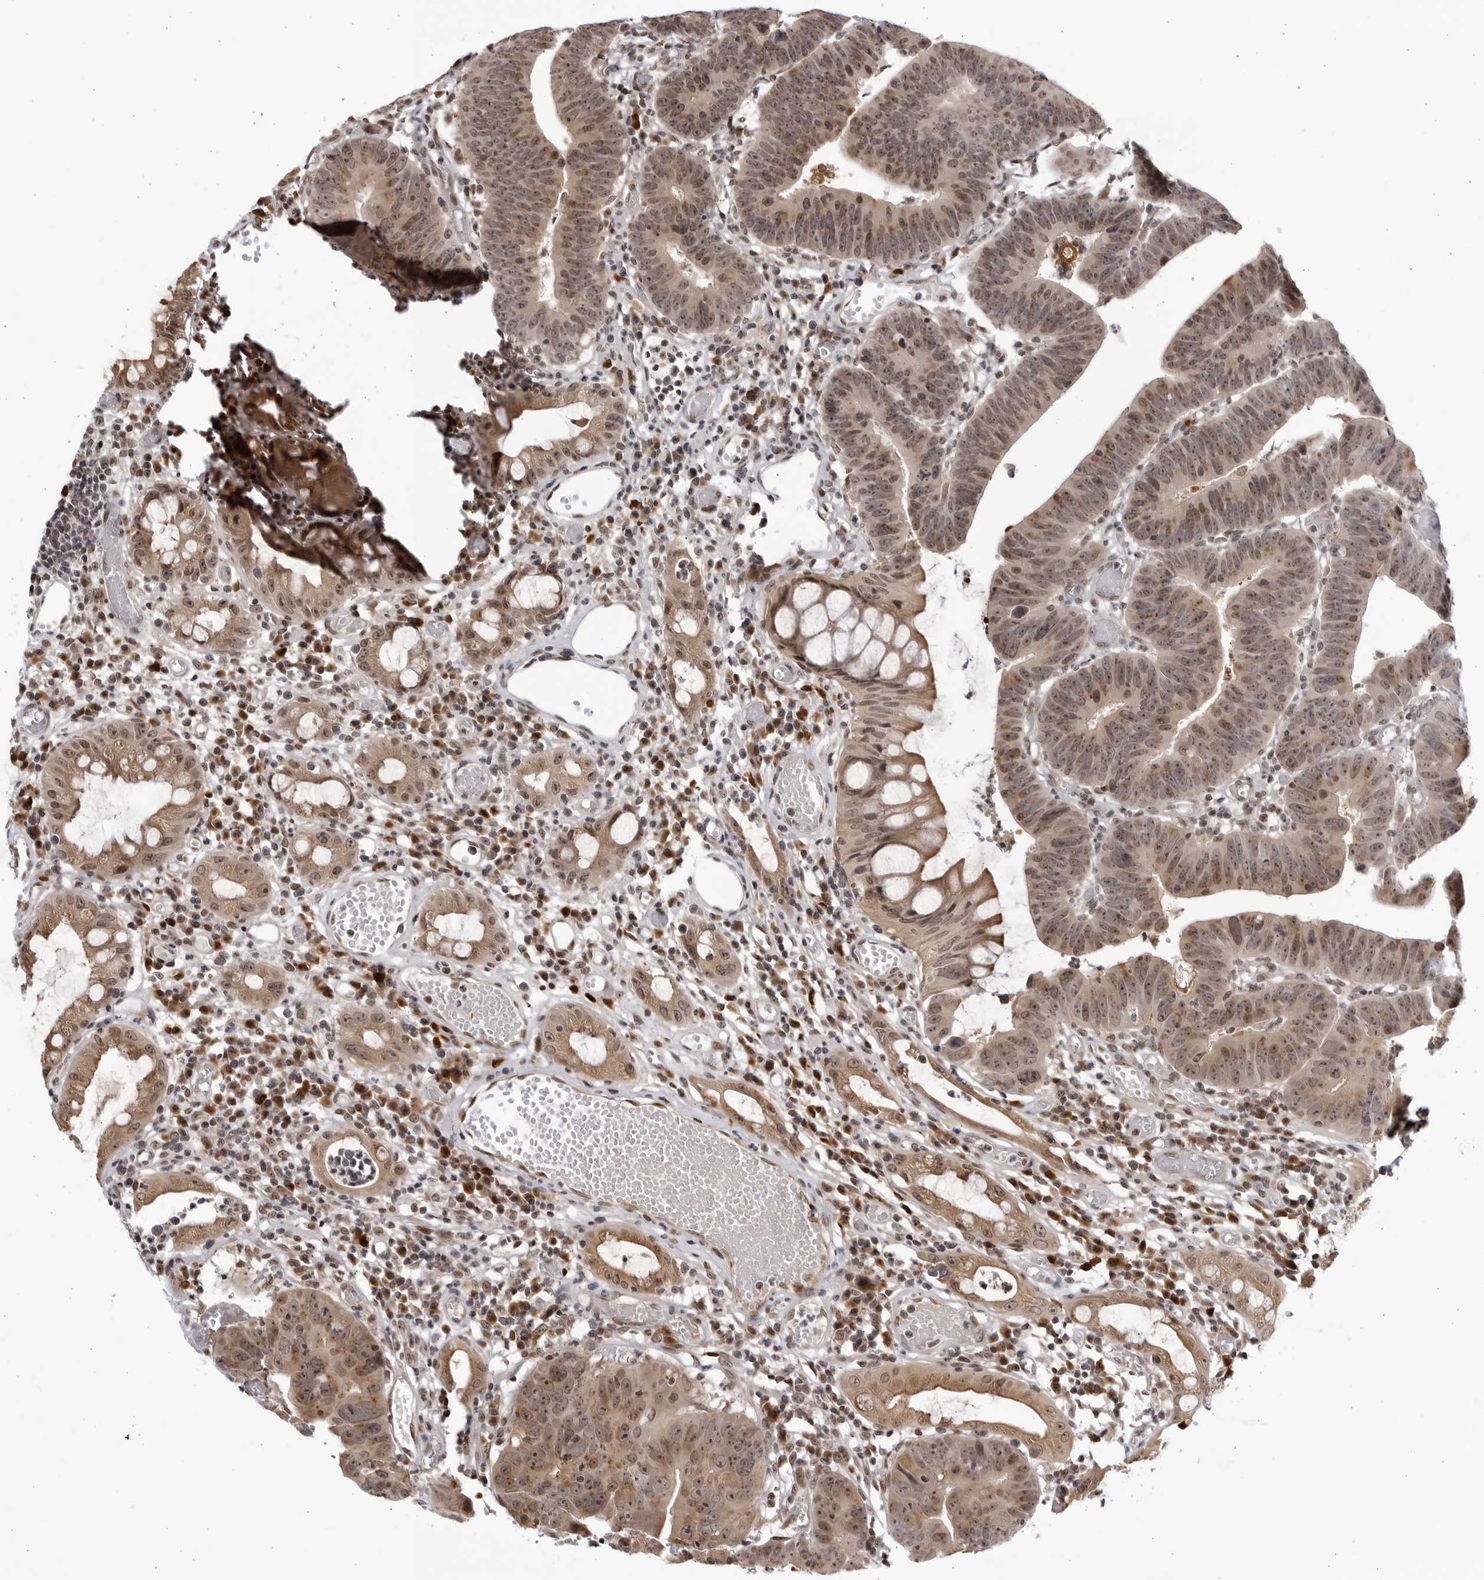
{"staining": {"intensity": "weak", "quantity": ">75%", "location": "cytoplasmic/membranous,nuclear"}, "tissue": "colorectal cancer", "cell_type": "Tumor cells", "image_type": "cancer", "snomed": [{"axis": "morphology", "description": "Adenocarcinoma, NOS"}, {"axis": "topography", "description": "Rectum"}], "caption": "Protein analysis of colorectal cancer (adenocarcinoma) tissue reveals weak cytoplasmic/membranous and nuclear expression in approximately >75% of tumor cells.", "gene": "RASGEF1C", "patient": {"sex": "female", "age": 65}}